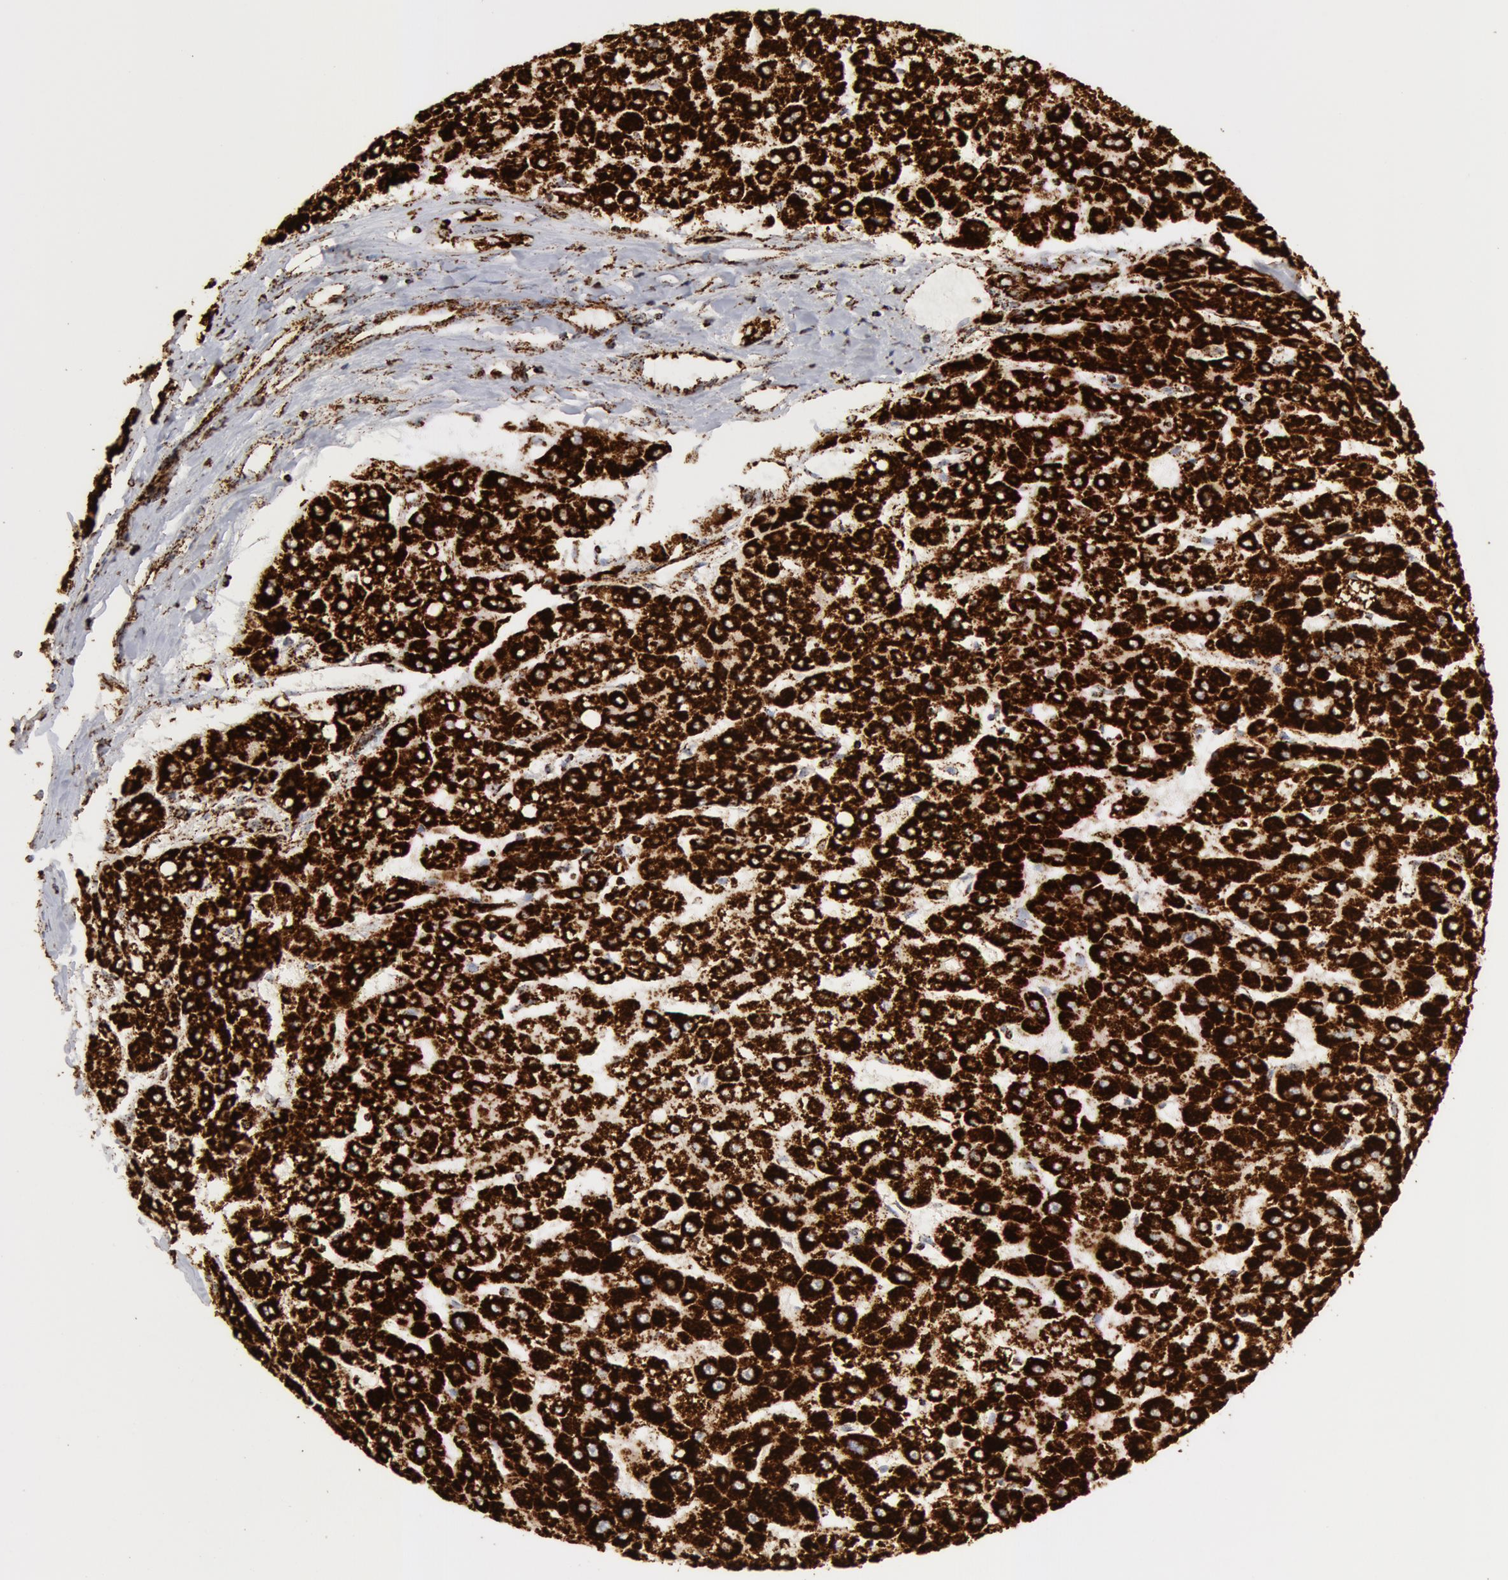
{"staining": {"intensity": "strong", "quantity": ">75%", "location": "cytoplasmic/membranous"}, "tissue": "liver cancer", "cell_type": "Tumor cells", "image_type": "cancer", "snomed": [{"axis": "morphology", "description": "Carcinoma, Hepatocellular, NOS"}, {"axis": "topography", "description": "Liver"}], "caption": "Liver cancer stained for a protein exhibits strong cytoplasmic/membranous positivity in tumor cells. The staining is performed using DAB (3,3'-diaminobenzidine) brown chromogen to label protein expression. The nuclei are counter-stained blue using hematoxylin.", "gene": "ATP5F1B", "patient": {"sex": "female", "age": 52}}